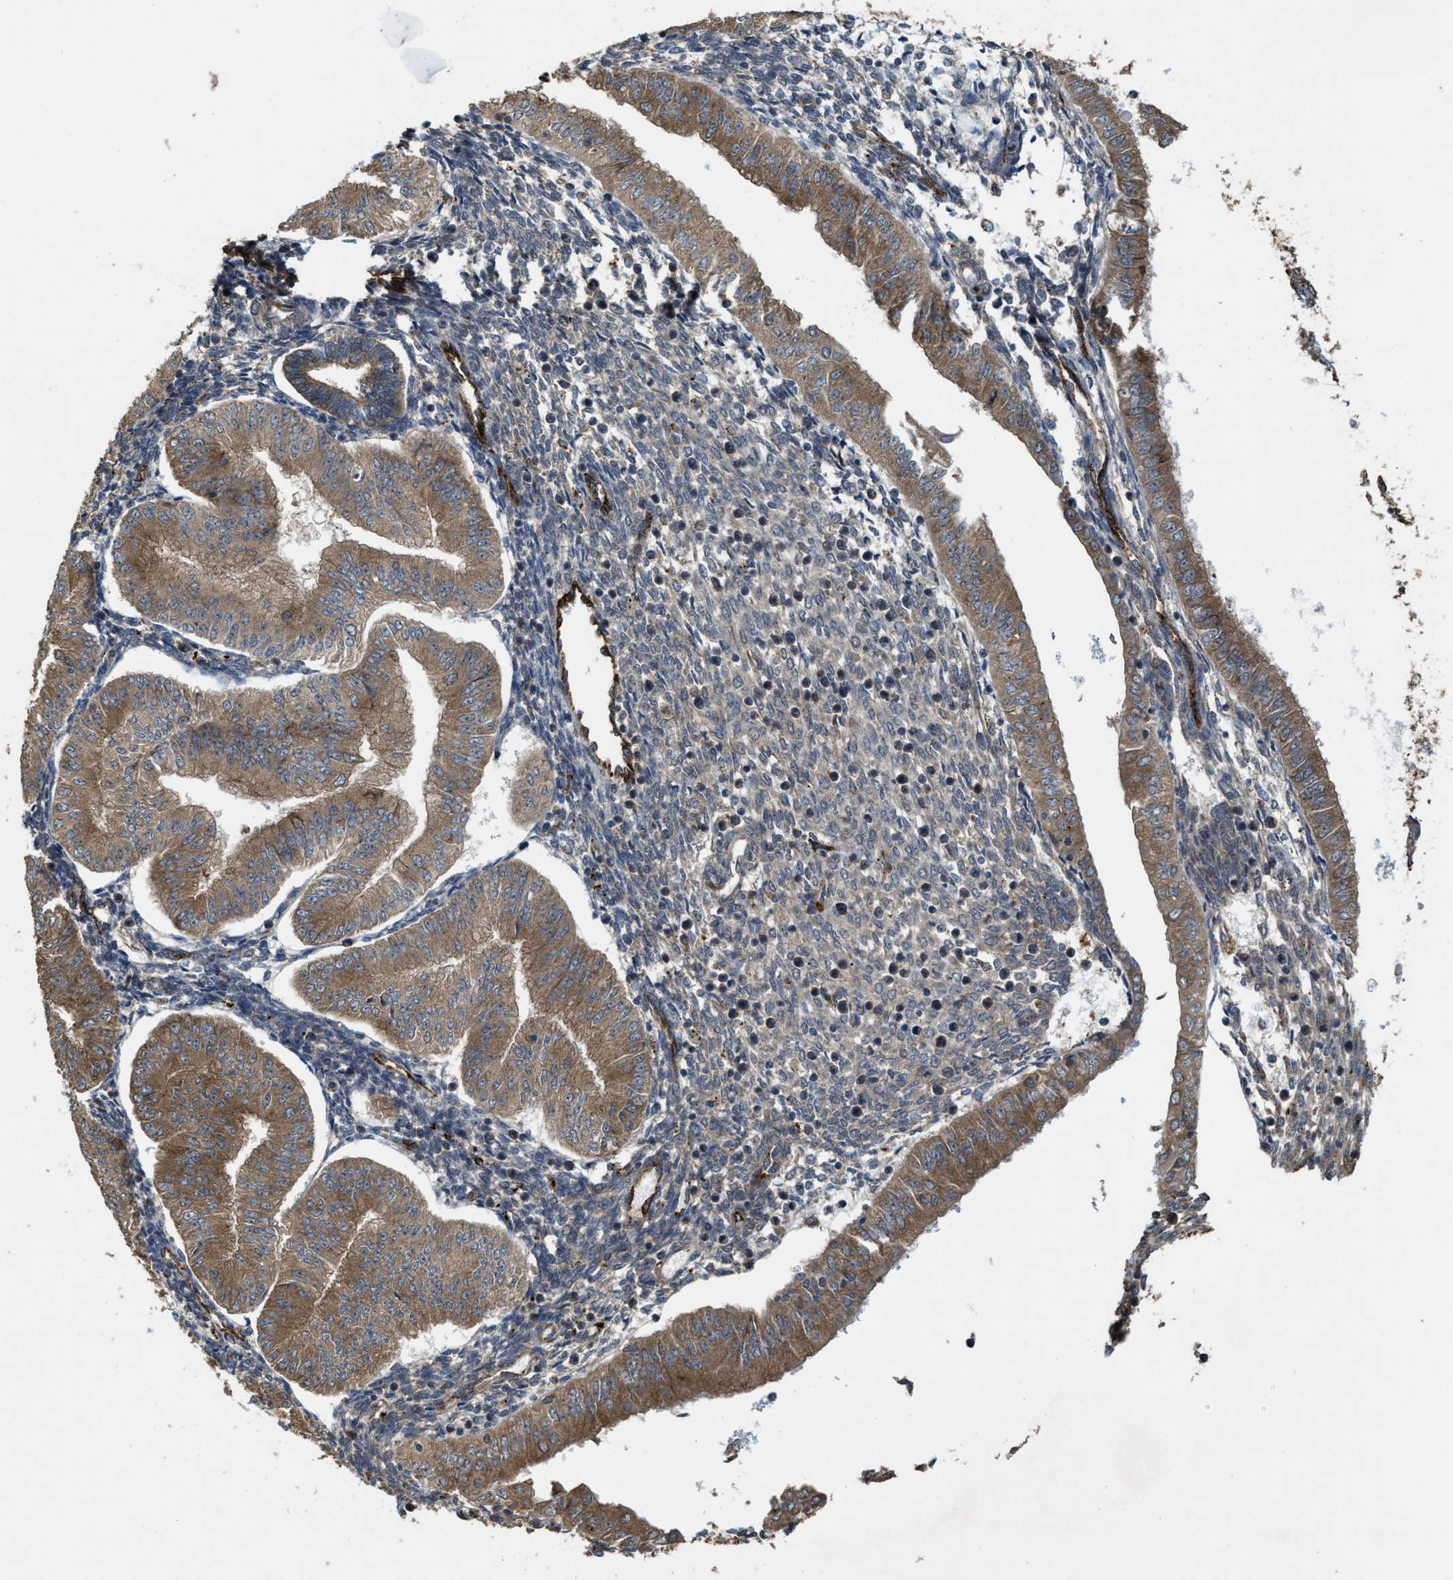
{"staining": {"intensity": "moderate", "quantity": ">75%", "location": "cytoplasmic/membranous"}, "tissue": "endometrial cancer", "cell_type": "Tumor cells", "image_type": "cancer", "snomed": [{"axis": "morphology", "description": "Normal tissue, NOS"}, {"axis": "morphology", "description": "Adenocarcinoma, NOS"}, {"axis": "topography", "description": "Endometrium"}], "caption": "IHC (DAB (3,3'-diaminobenzidine)) staining of endometrial cancer (adenocarcinoma) exhibits moderate cytoplasmic/membranous protein staining in about >75% of tumor cells.", "gene": "ARHGEF5", "patient": {"sex": "female", "age": 53}}